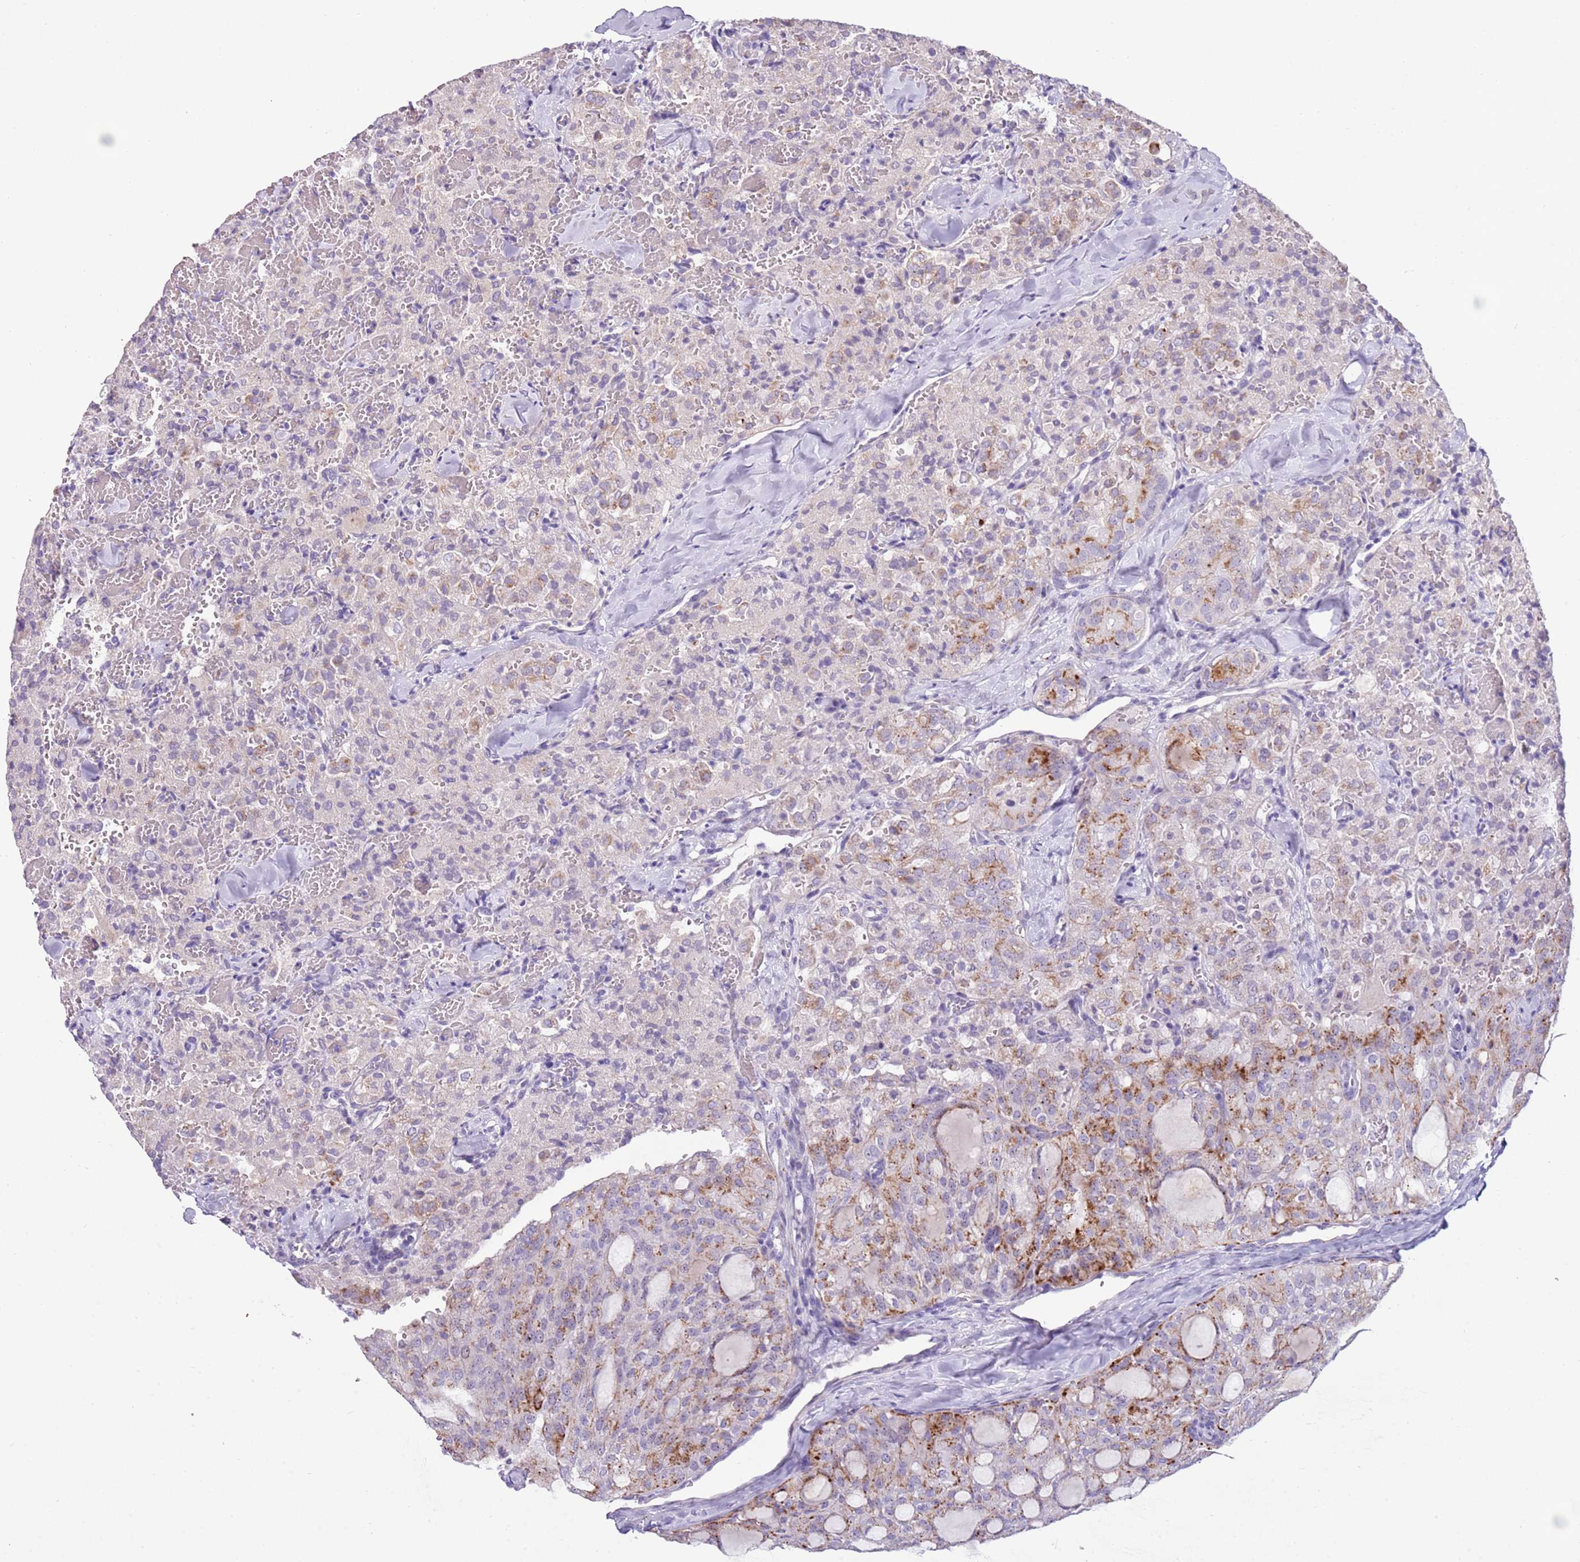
{"staining": {"intensity": "moderate", "quantity": "<25%", "location": "cytoplasmic/membranous"}, "tissue": "thyroid cancer", "cell_type": "Tumor cells", "image_type": "cancer", "snomed": [{"axis": "morphology", "description": "Follicular adenoma carcinoma, NOS"}, {"axis": "topography", "description": "Thyroid gland"}], "caption": "Immunohistochemistry micrograph of neoplastic tissue: human thyroid cancer stained using immunohistochemistry (IHC) demonstrates low levels of moderate protein expression localized specifically in the cytoplasmic/membranous of tumor cells, appearing as a cytoplasmic/membranous brown color.", "gene": "NBPF6", "patient": {"sex": "male", "age": 75}}